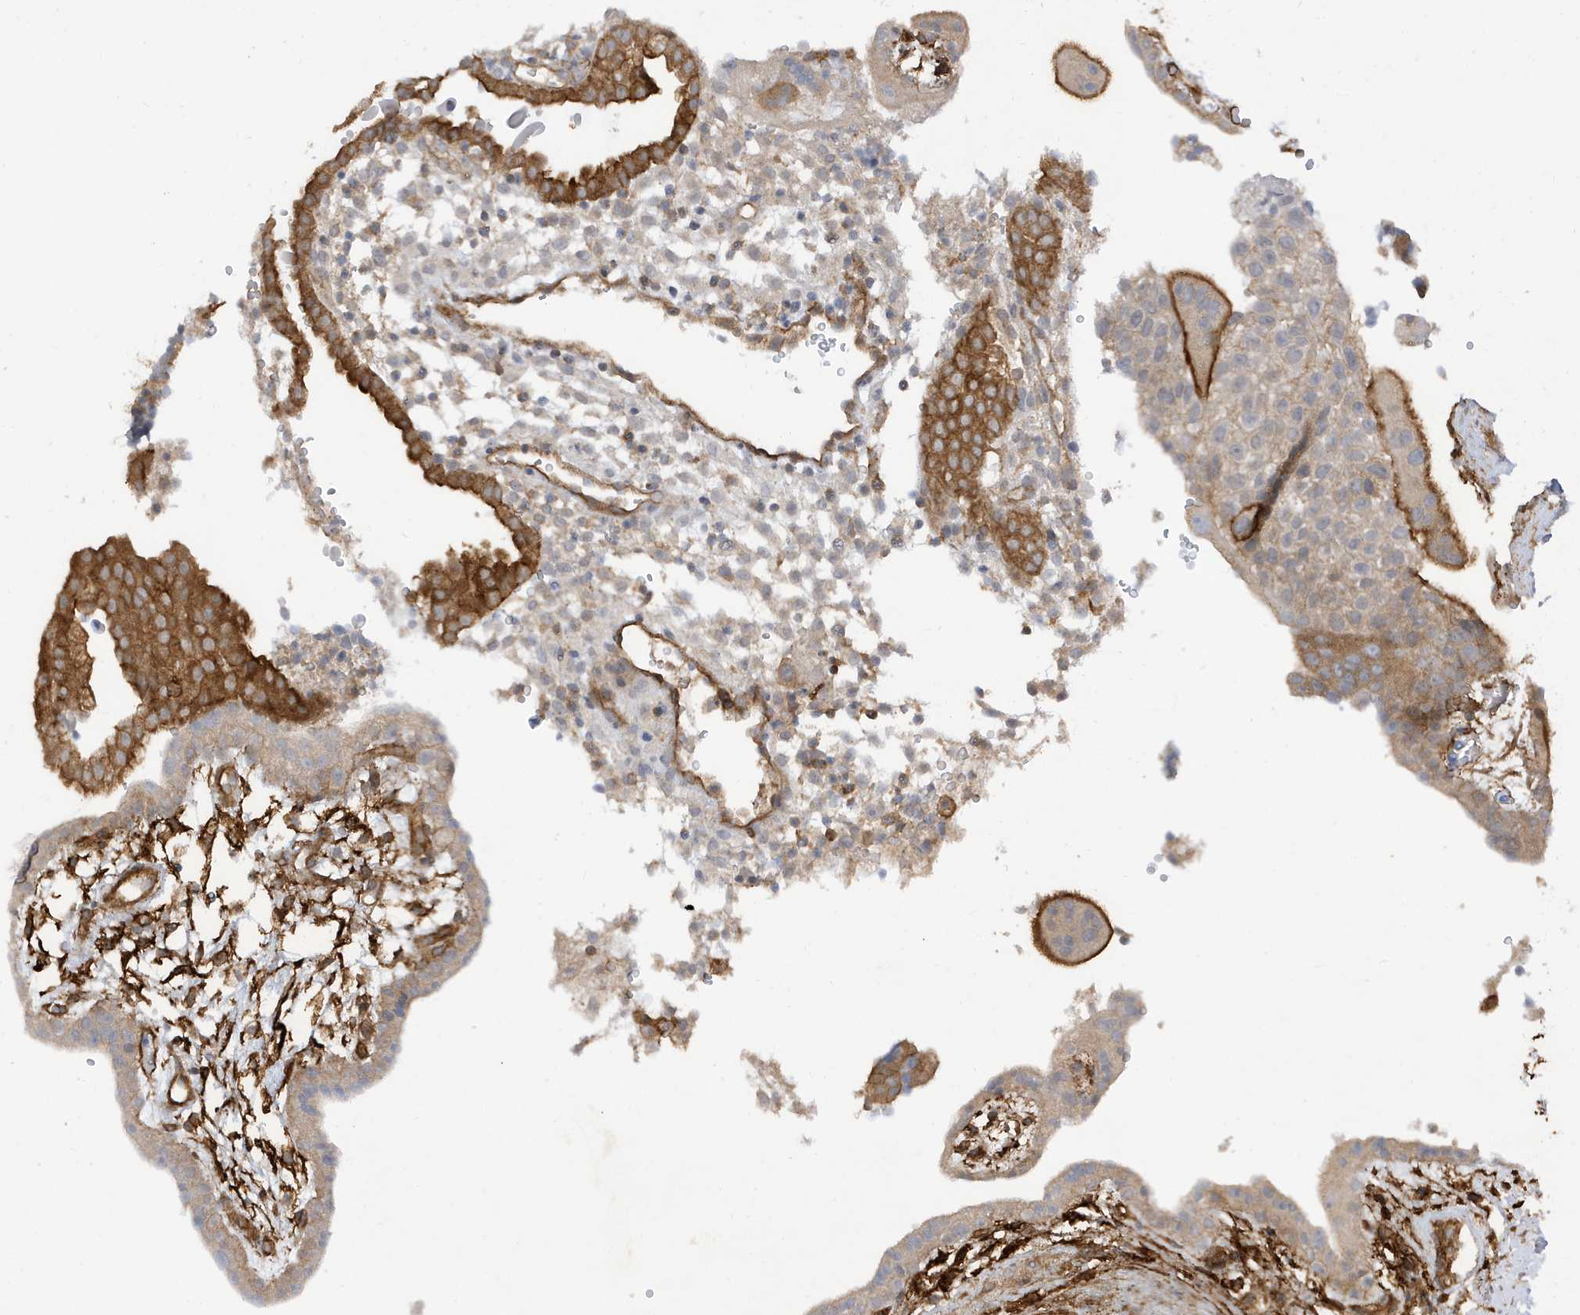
{"staining": {"intensity": "weak", "quantity": "25%-75%", "location": "cytoplasmic/membranous"}, "tissue": "placenta", "cell_type": "Decidual cells", "image_type": "normal", "snomed": [{"axis": "morphology", "description": "Normal tissue, NOS"}, {"axis": "topography", "description": "Placenta"}], "caption": "This is a micrograph of immunohistochemistry (IHC) staining of unremarkable placenta, which shows weak staining in the cytoplasmic/membranous of decidual cells.", "gene": "PHACTR2", "patient": {"sex": "female", "age": 18}}